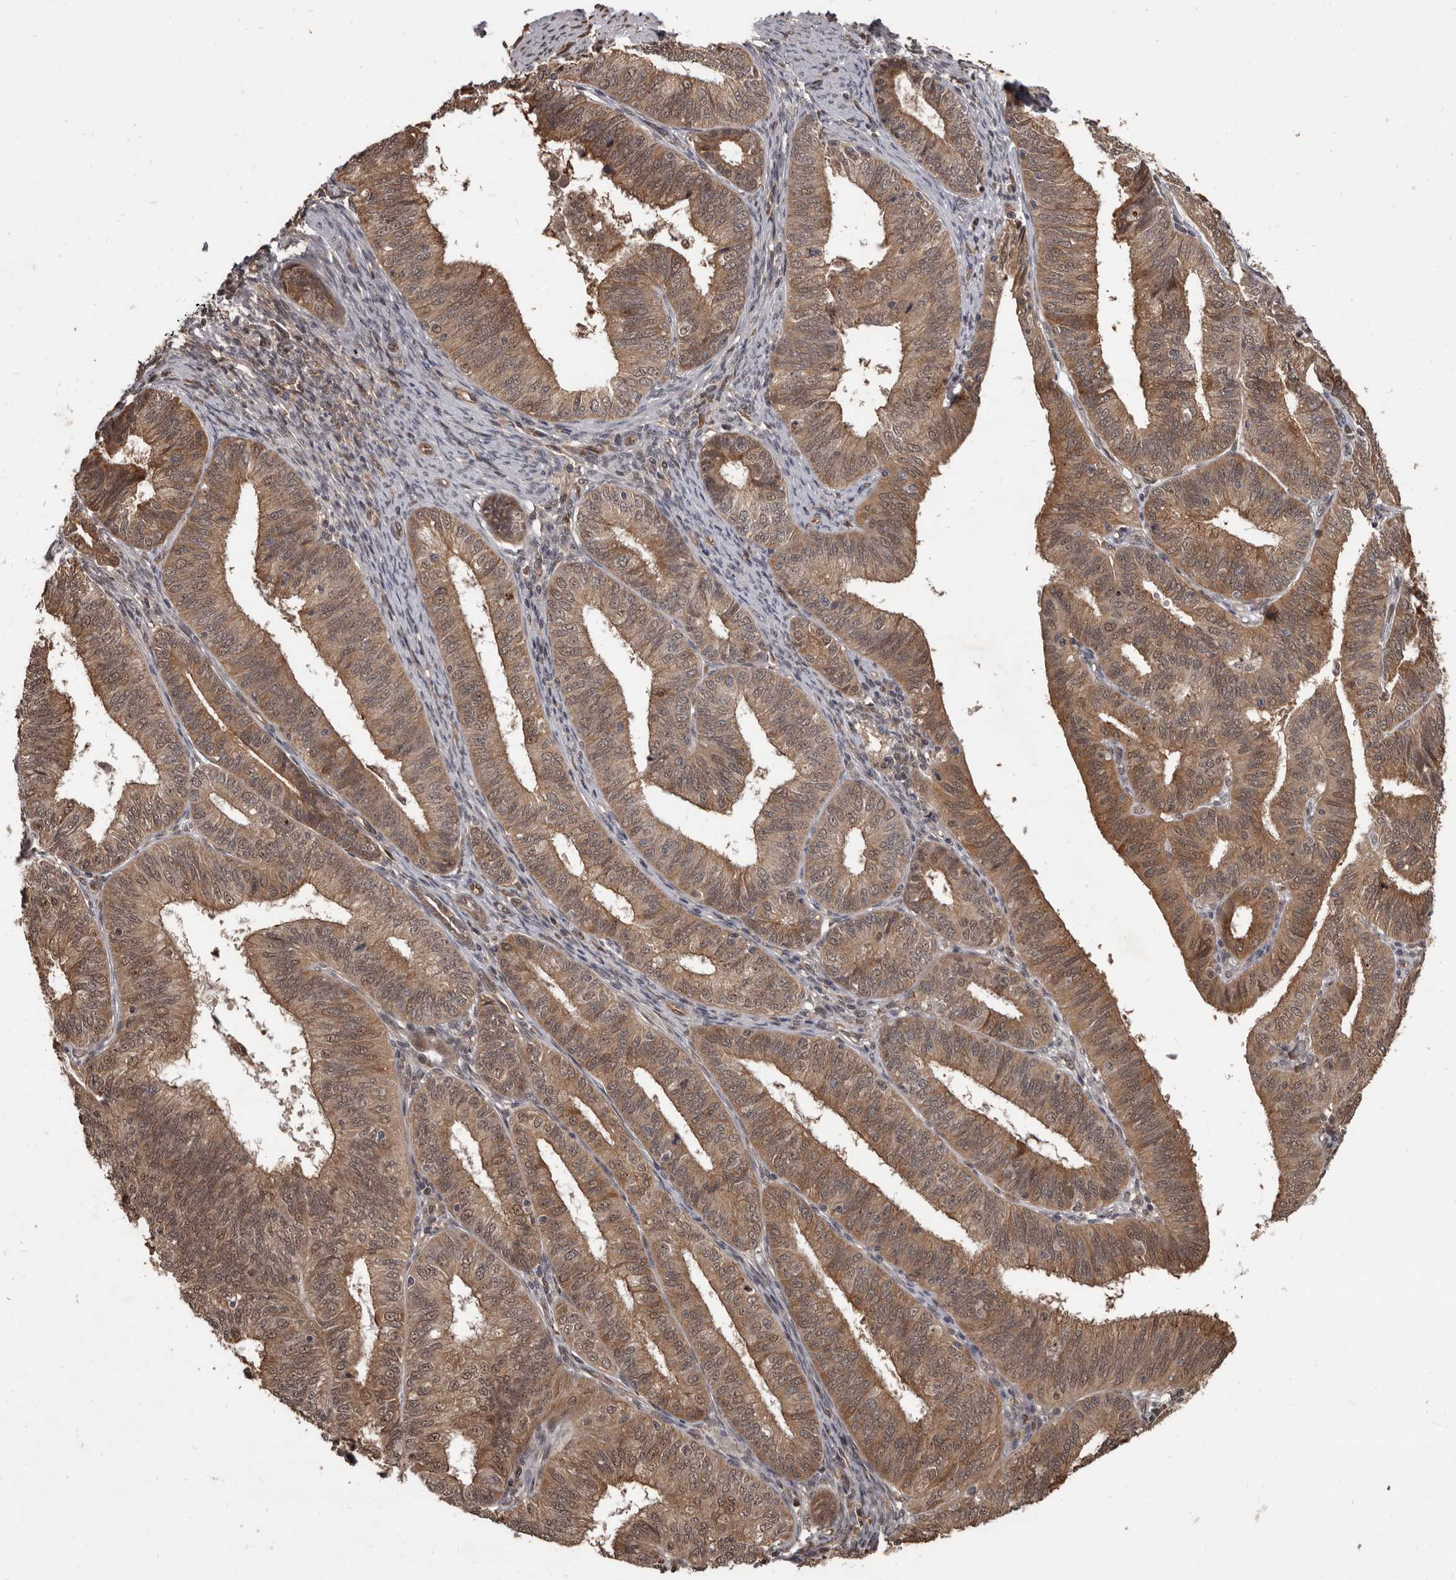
{"staining": {"intensity": "moderate", "quantity": ">75%", "location": "cytoplasmic/membranous,nuclear"}, "tissue": "endometrial cancer", "cell_type": "Tumor cells", "image_type": "cancer", "snomed": [{"axis": "morphology", "description": "Adenocarcinoma, NOS"}, {"axis": "topography", "description": "Endometrium"}], "caption": "About >75% of tumor cells in human endometrial cancer demonstrate moderate cytoplasmic/membranous and nuclear protein expression as visualized by brown immunohistochemical staining.", "gene": "AHR", "patient": {"sex": "female", "age": 51}}